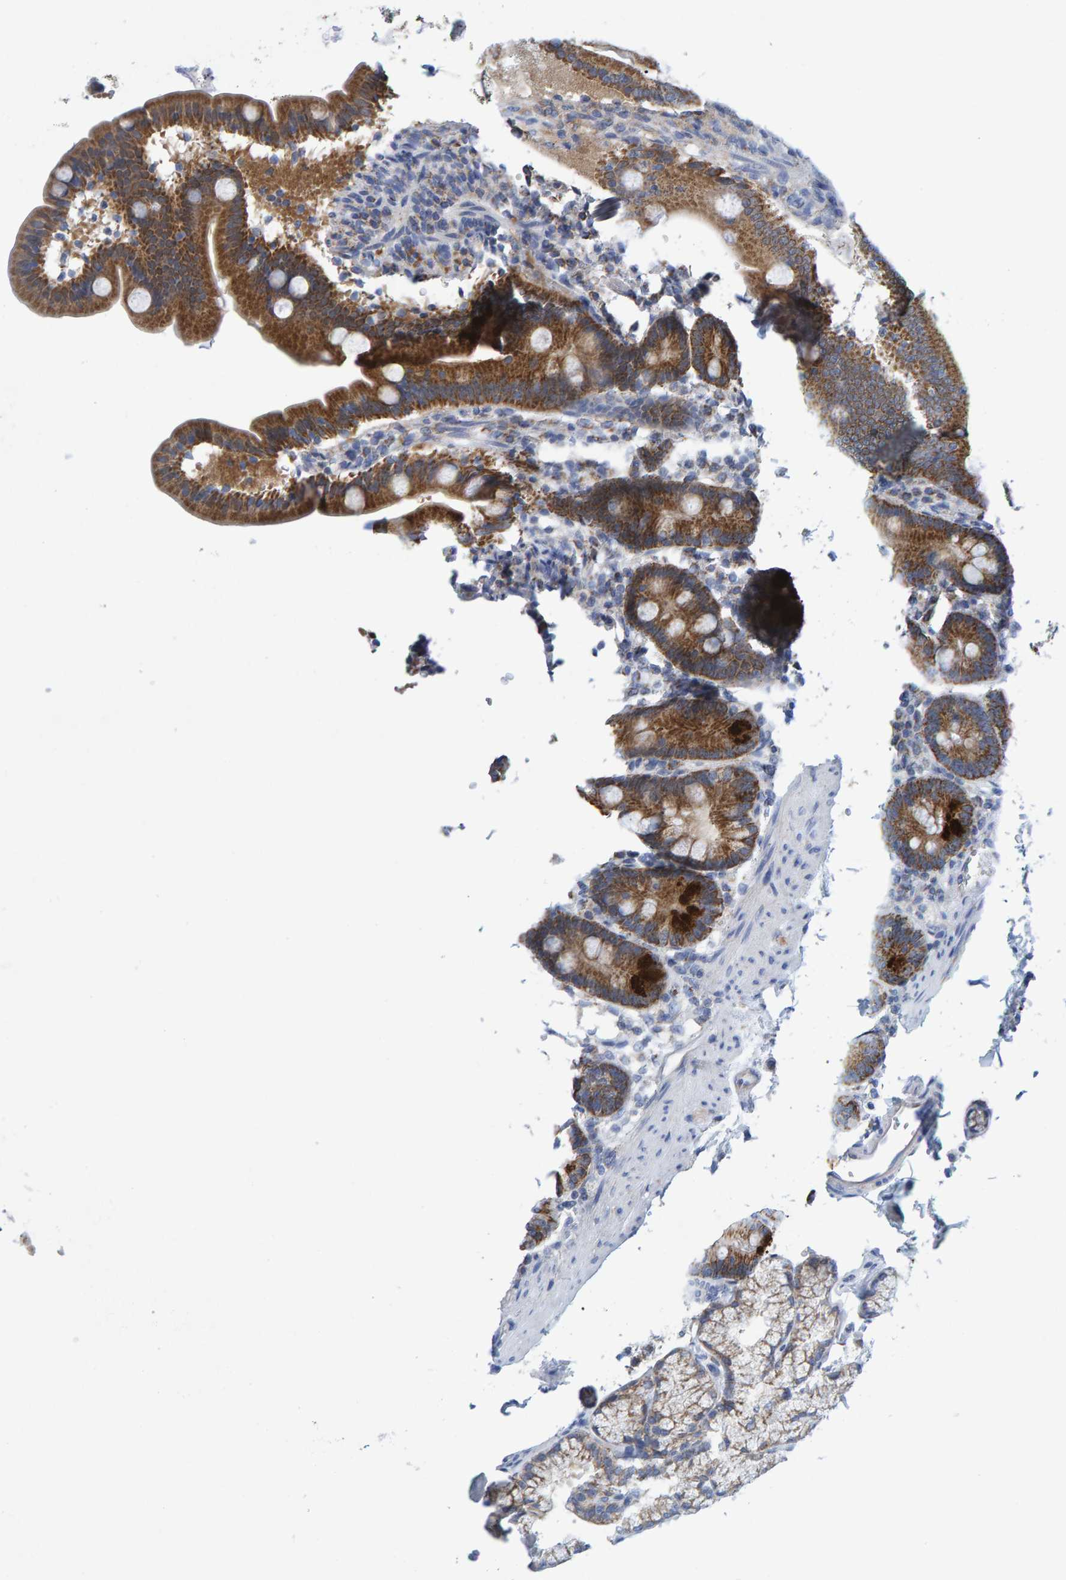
{"staining": {"intensity": "strong", "quantity": ">75%", "location": "cytoplasmic/membranous"}, "tissue": "duodenum", "cell_type": "Glandular cells", "image_type": "normal", "snomed": [{"axis": "morphology", "description": "Normal tissue, NOS"}, {"axis": "topography", "description": "Duodenum"}], "caption": "DAB immunohistochemical staining of benign human duodenum reveals strong cytoplasmic/membranous protein staining in about >75% of glandular cells. The staining was performed using DAB, with brown indicating positive protein expression. Nuclei are stained blue with hematoxylin.", "gene": "MRPS7", "patient": {"sex": "male", "age": 54}}